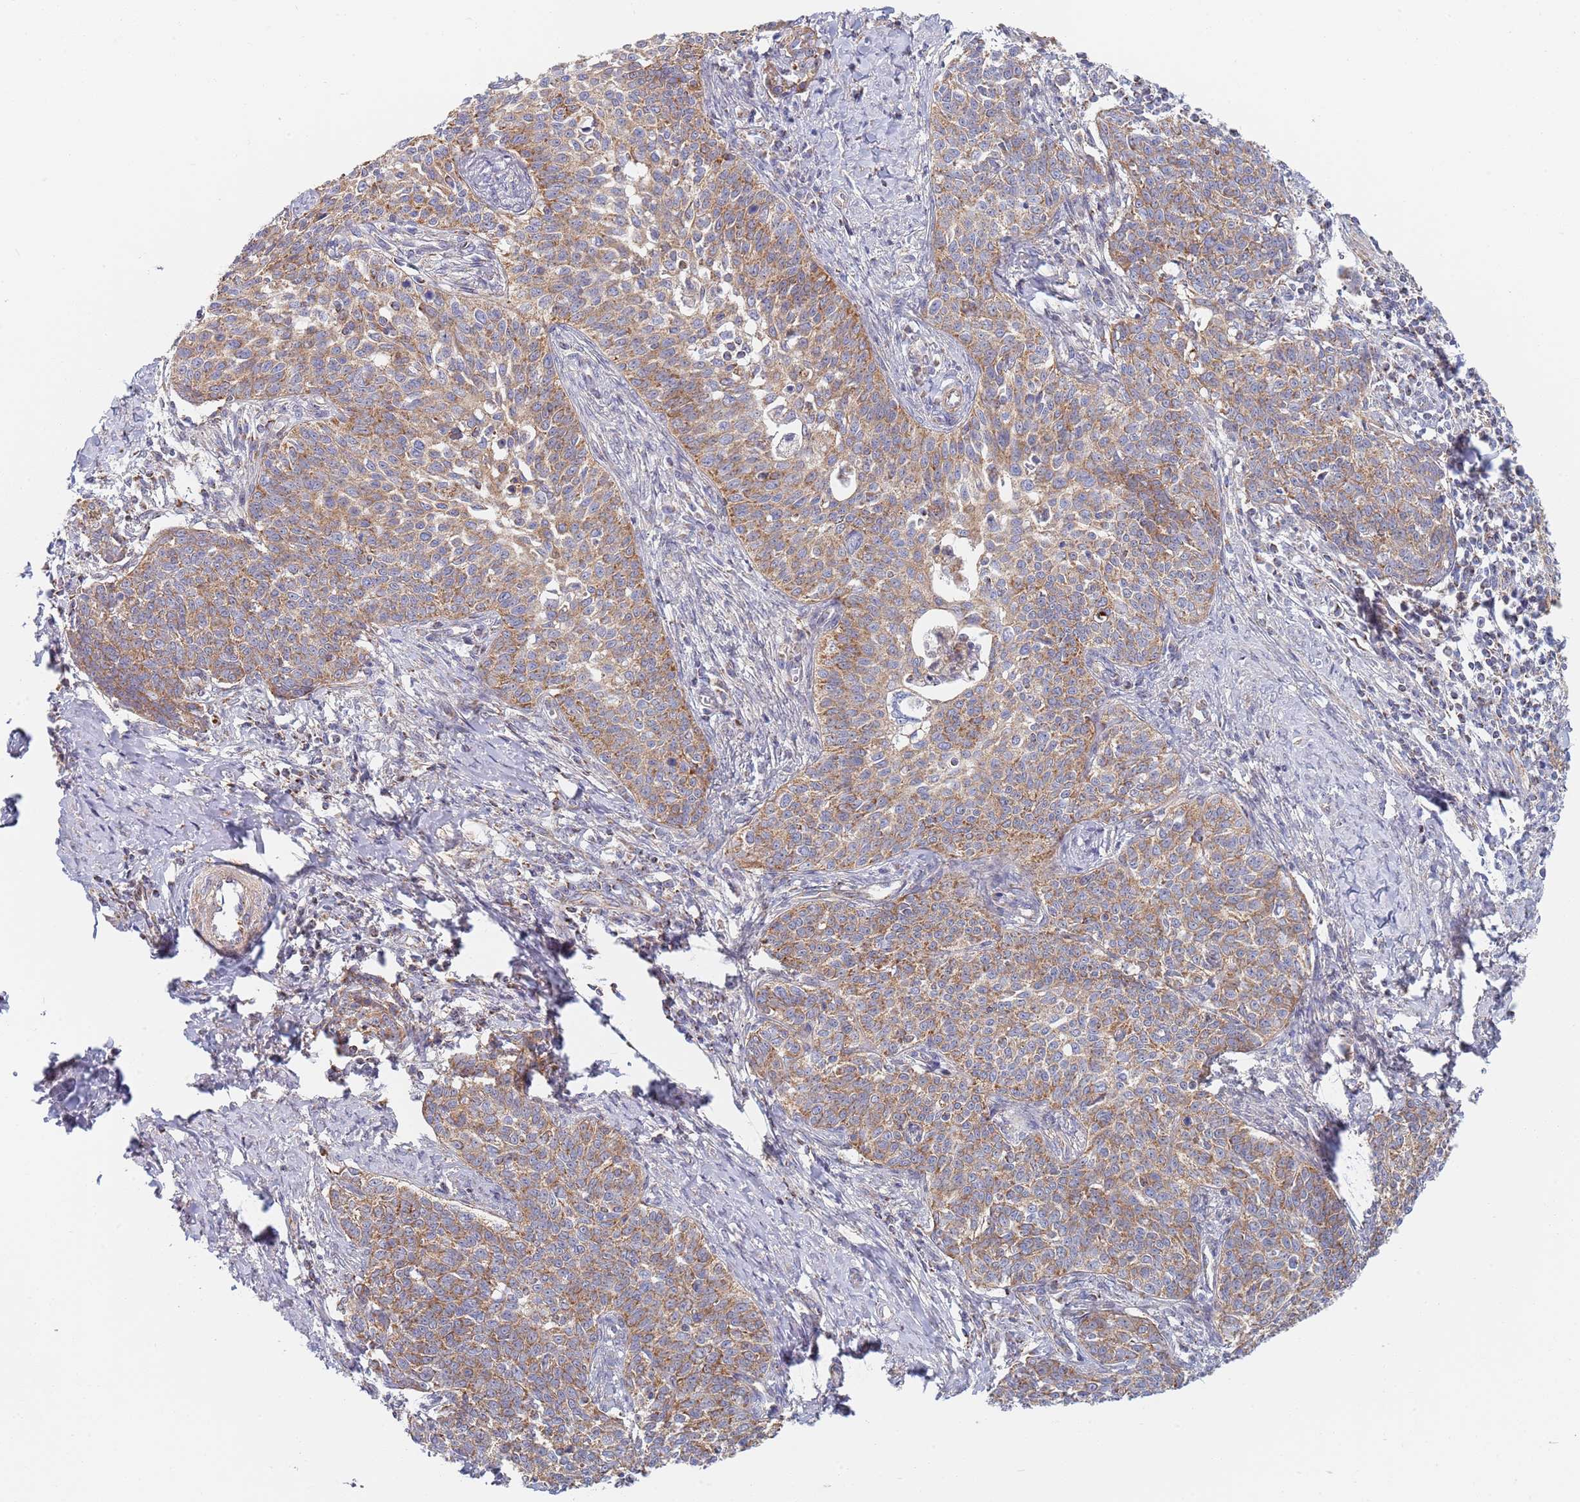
{"staining": {"intensity": "moderate", "quantity": ">75%", "location": "cytoplasmic/membranous"}, "tissue": "cervical cancer", "cell_type": "Tumor cells", "image_type": "cancer", "snomed": [{"axis": "morphology", "description": "Squamous cell carcinoma, NOS"}, {"axis": "topography", "description": "Cervix"}], "caption": "Tumor cells reveal moderate cytoplasmic/membranous positivity in about >75% of cells in cervical cancer (squamous cell carcinoma).", "gene": "PWWP3A", "patient": {"sex": "female", "age": 39}}